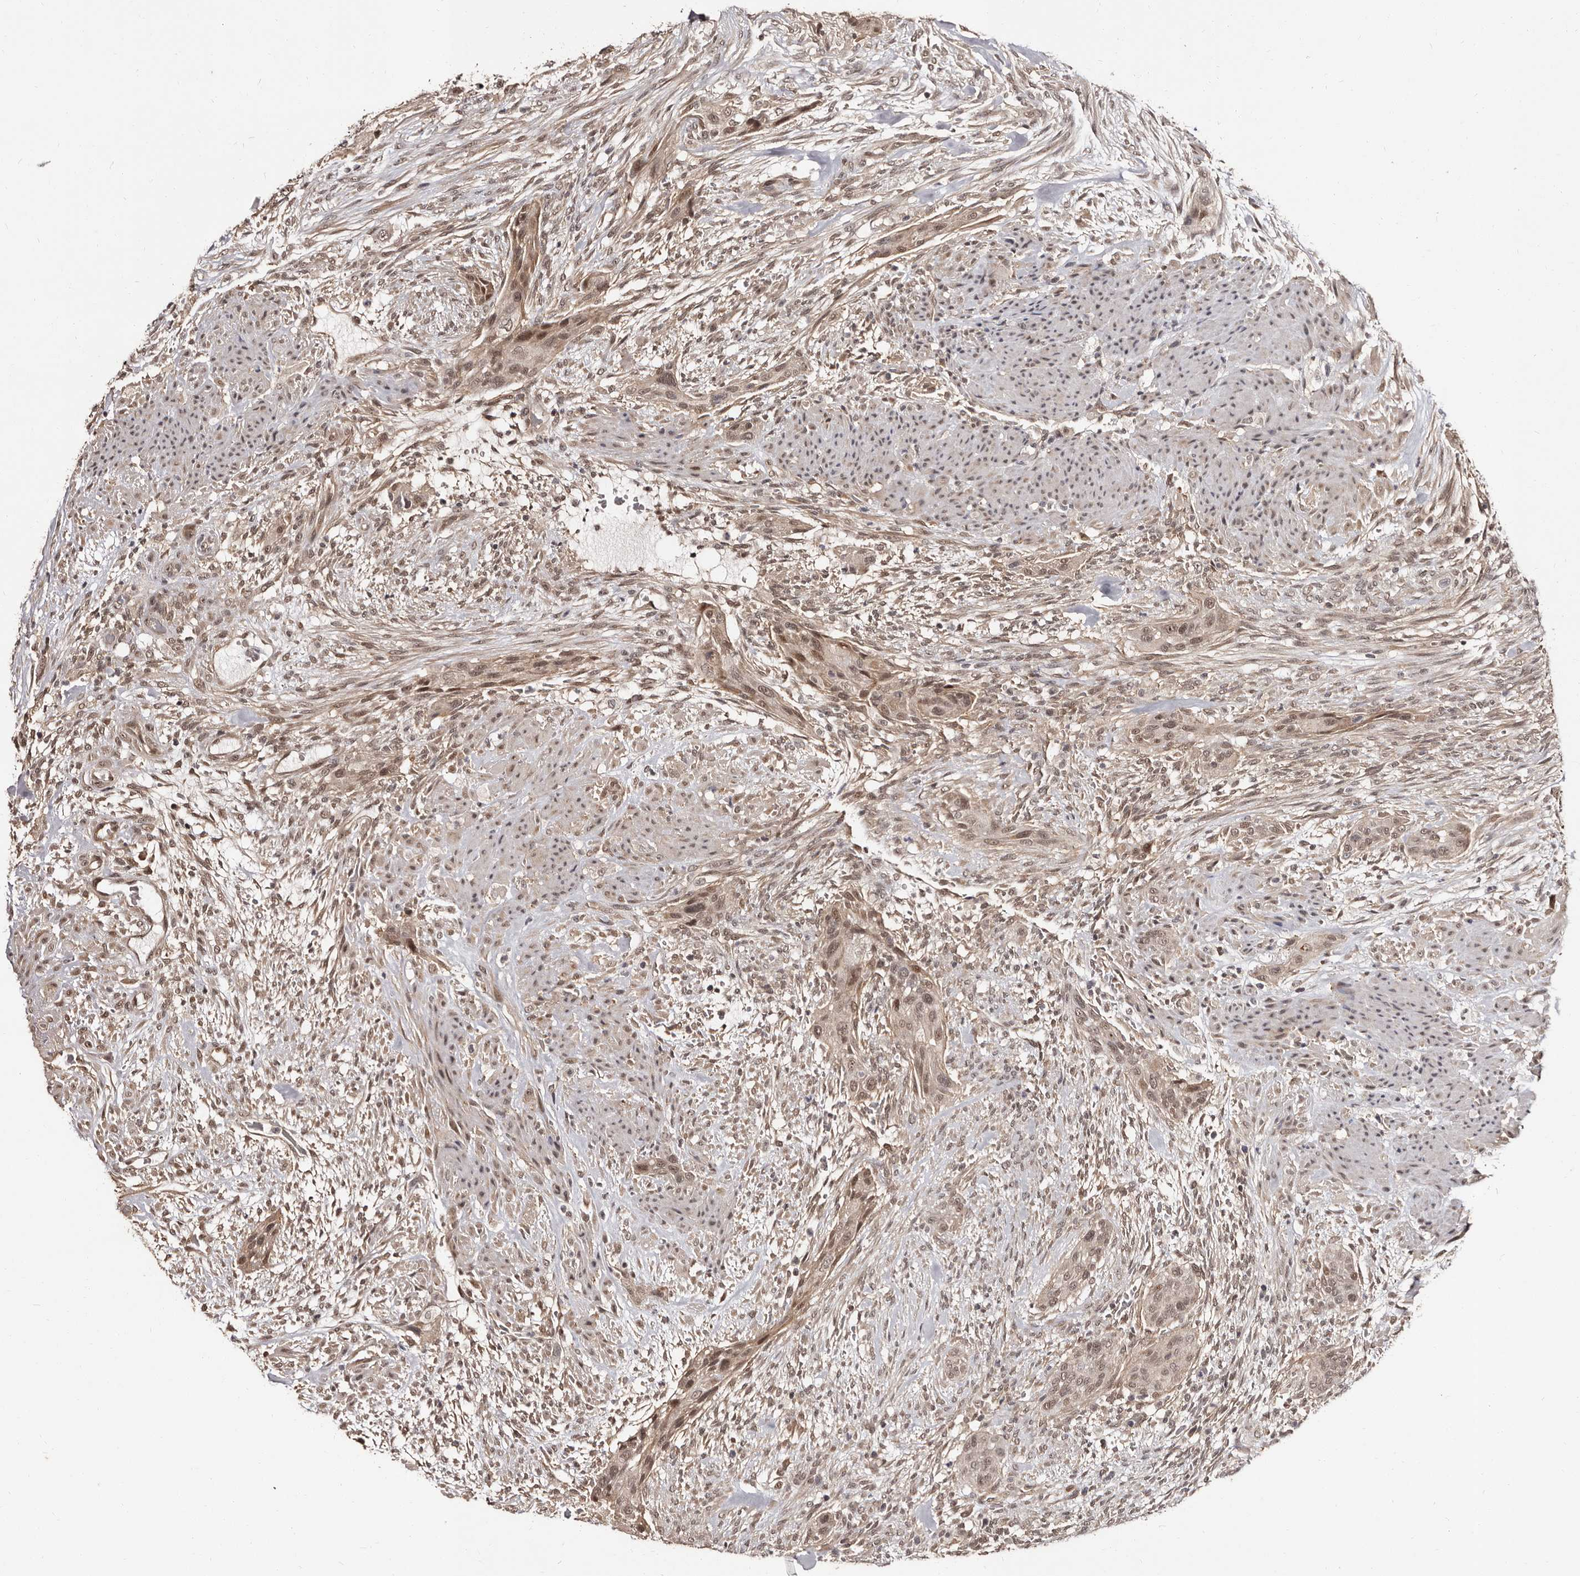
{"staining": {"intensity": "moderate", "quantity": ">75%", "location": "nuclear"}, "tissue": "urothelial cancer", "cell_type": "Tumor cells", "image_type": "cancer", "snomed": [{"axis": "morphology", "description": "Urothelial carcinoma, High grade"}, {"axis": "topography", "description": "Urinary bladder"}], "caption": "High-grade urothelial carcinoma was stained to show a protein in brown. There is medium levels of moderate nuclear positivity in about >75% of tumor cells.", "gene": "TBC1D22B", "patient": {"sex": "male", "age": 35}}